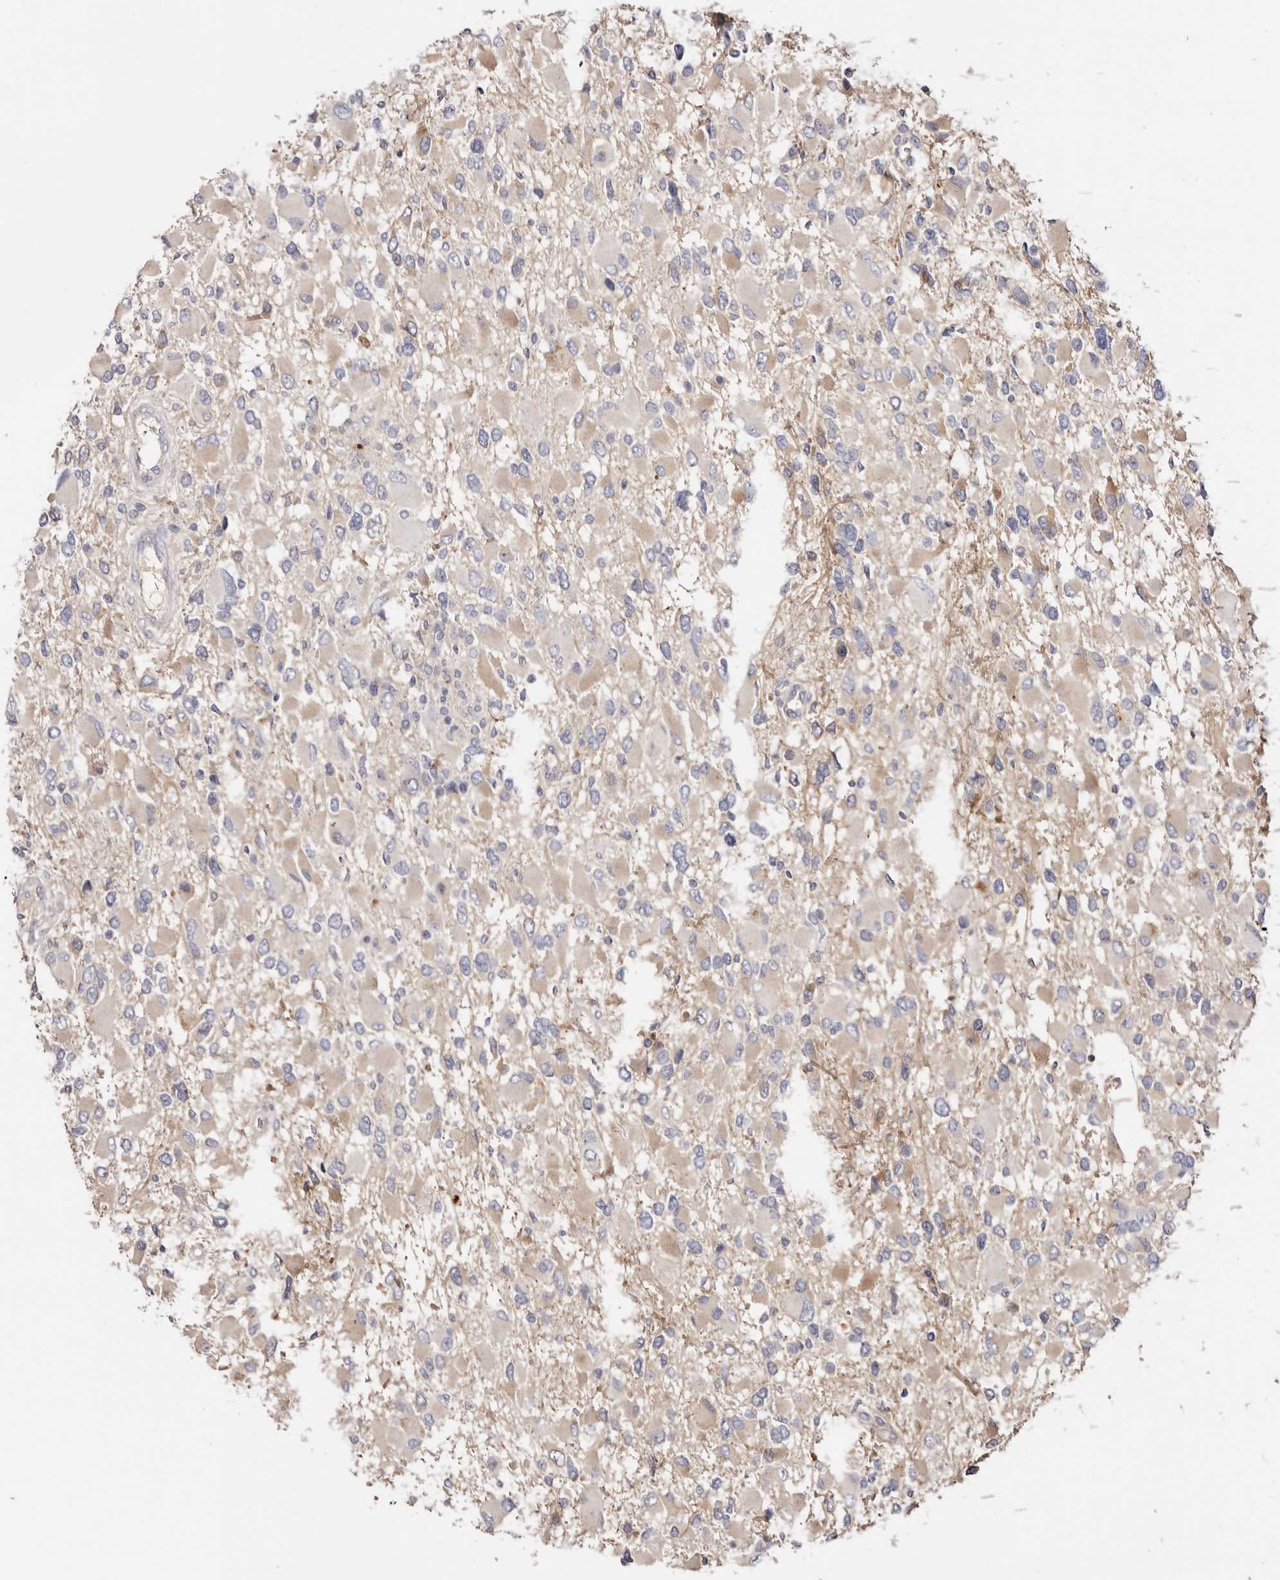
{"staining": {"intensity": "negative", "quantity": "none", "location": "none"}, "tissue": "glioma", "cell_type": "Tumor cells", "image_type": "cancer", "snomed": [{"axis": "morphology", "description": "Glioma, malignant, High grade"}, {"axis": "topography", "description": "Brain"}], "caption": "IHC histopathology image of neoplastic tissue: human high-grade glioma (malignant) stained with DAB (3,3'-diaminobenzidine) demonstrates no significant protein staining in tumor cells.", "gene": "STK16", "patient": {"sex": "male", "age": 53}}